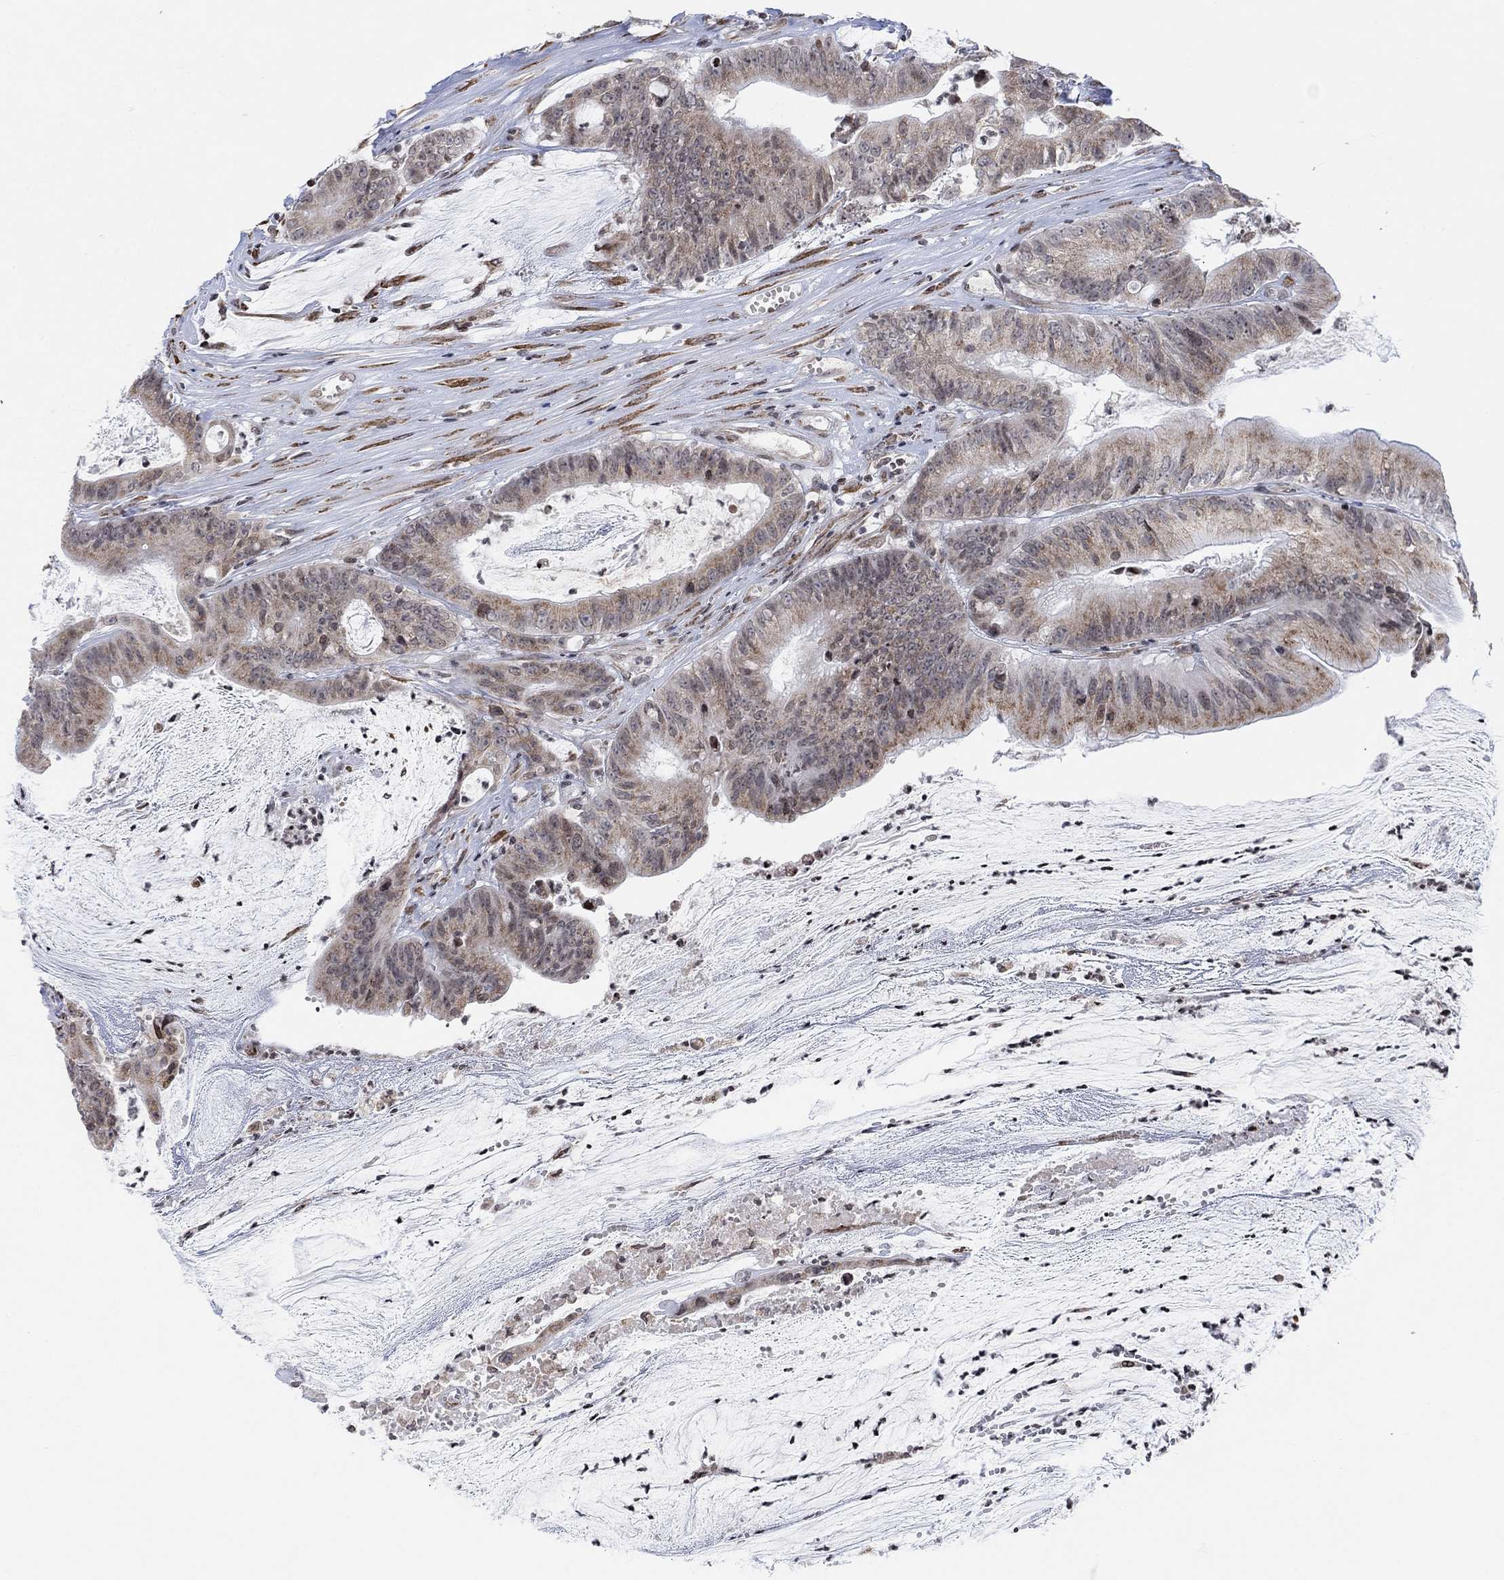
{"staining": {"intensity": "weak", "quantity": ">75%", "location": "cytoplasmic/membranous"}, "tissue": "colorectal cancer", "cell_type": "Tumor cells", "image_type": "cancer", "snomed": [{"axis": "morphology", "description": "Adenocarcinoma, NOS"}, {"axis": "topography", "description": "Colon"}], "caption": "Immunohistochemistry (IHC) histopathology image of neoplastic tissue: human colorectal cancer stained using IHC displays low levels of weak protein expression localized specifically in the cytoplasmic/membranous of tumor cells, appearing as a cytoplasmic/membranous brown color.", "gene": "ABHD14A", "patient": {"sex": "female", "age": 69}}